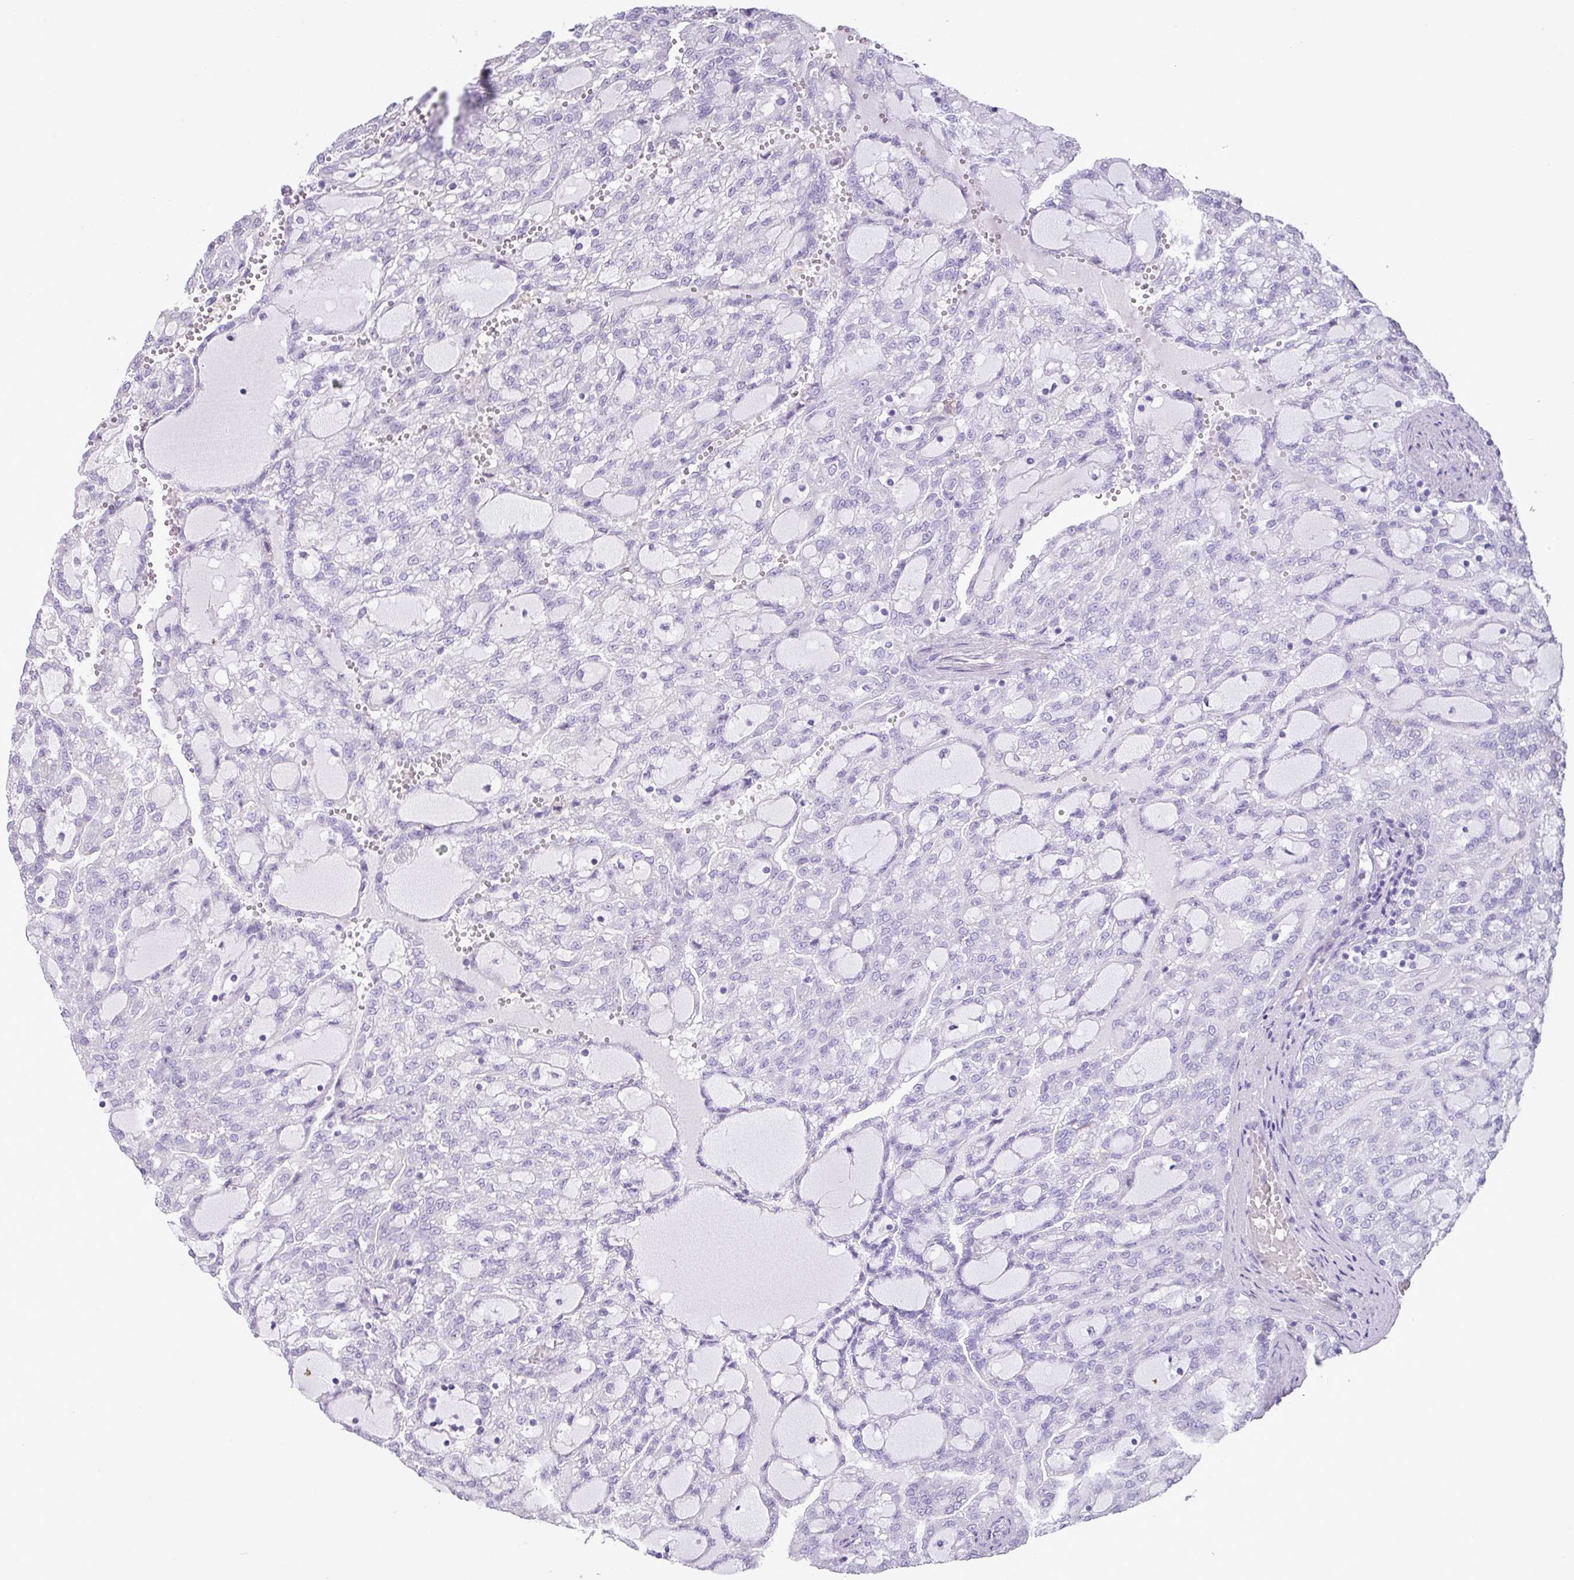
{"staining": {"intensity": "negative", "quantity": "none", "location": "none"}, "tissue": "renal cancer", "cell_type": "Tumor cells", "image_type": "cancer", "snomed": [{"axis": "morphology", "description": "Adenocarcinoma, NOS"}, {"axis": "topography", "description": "Kidney"}], "caption": "A histopathology image of human renal adenocarcinoma is negative for staining in tumor cells.", "gene": "GLI4", "patient": {"sex": "male", "age": 63}}